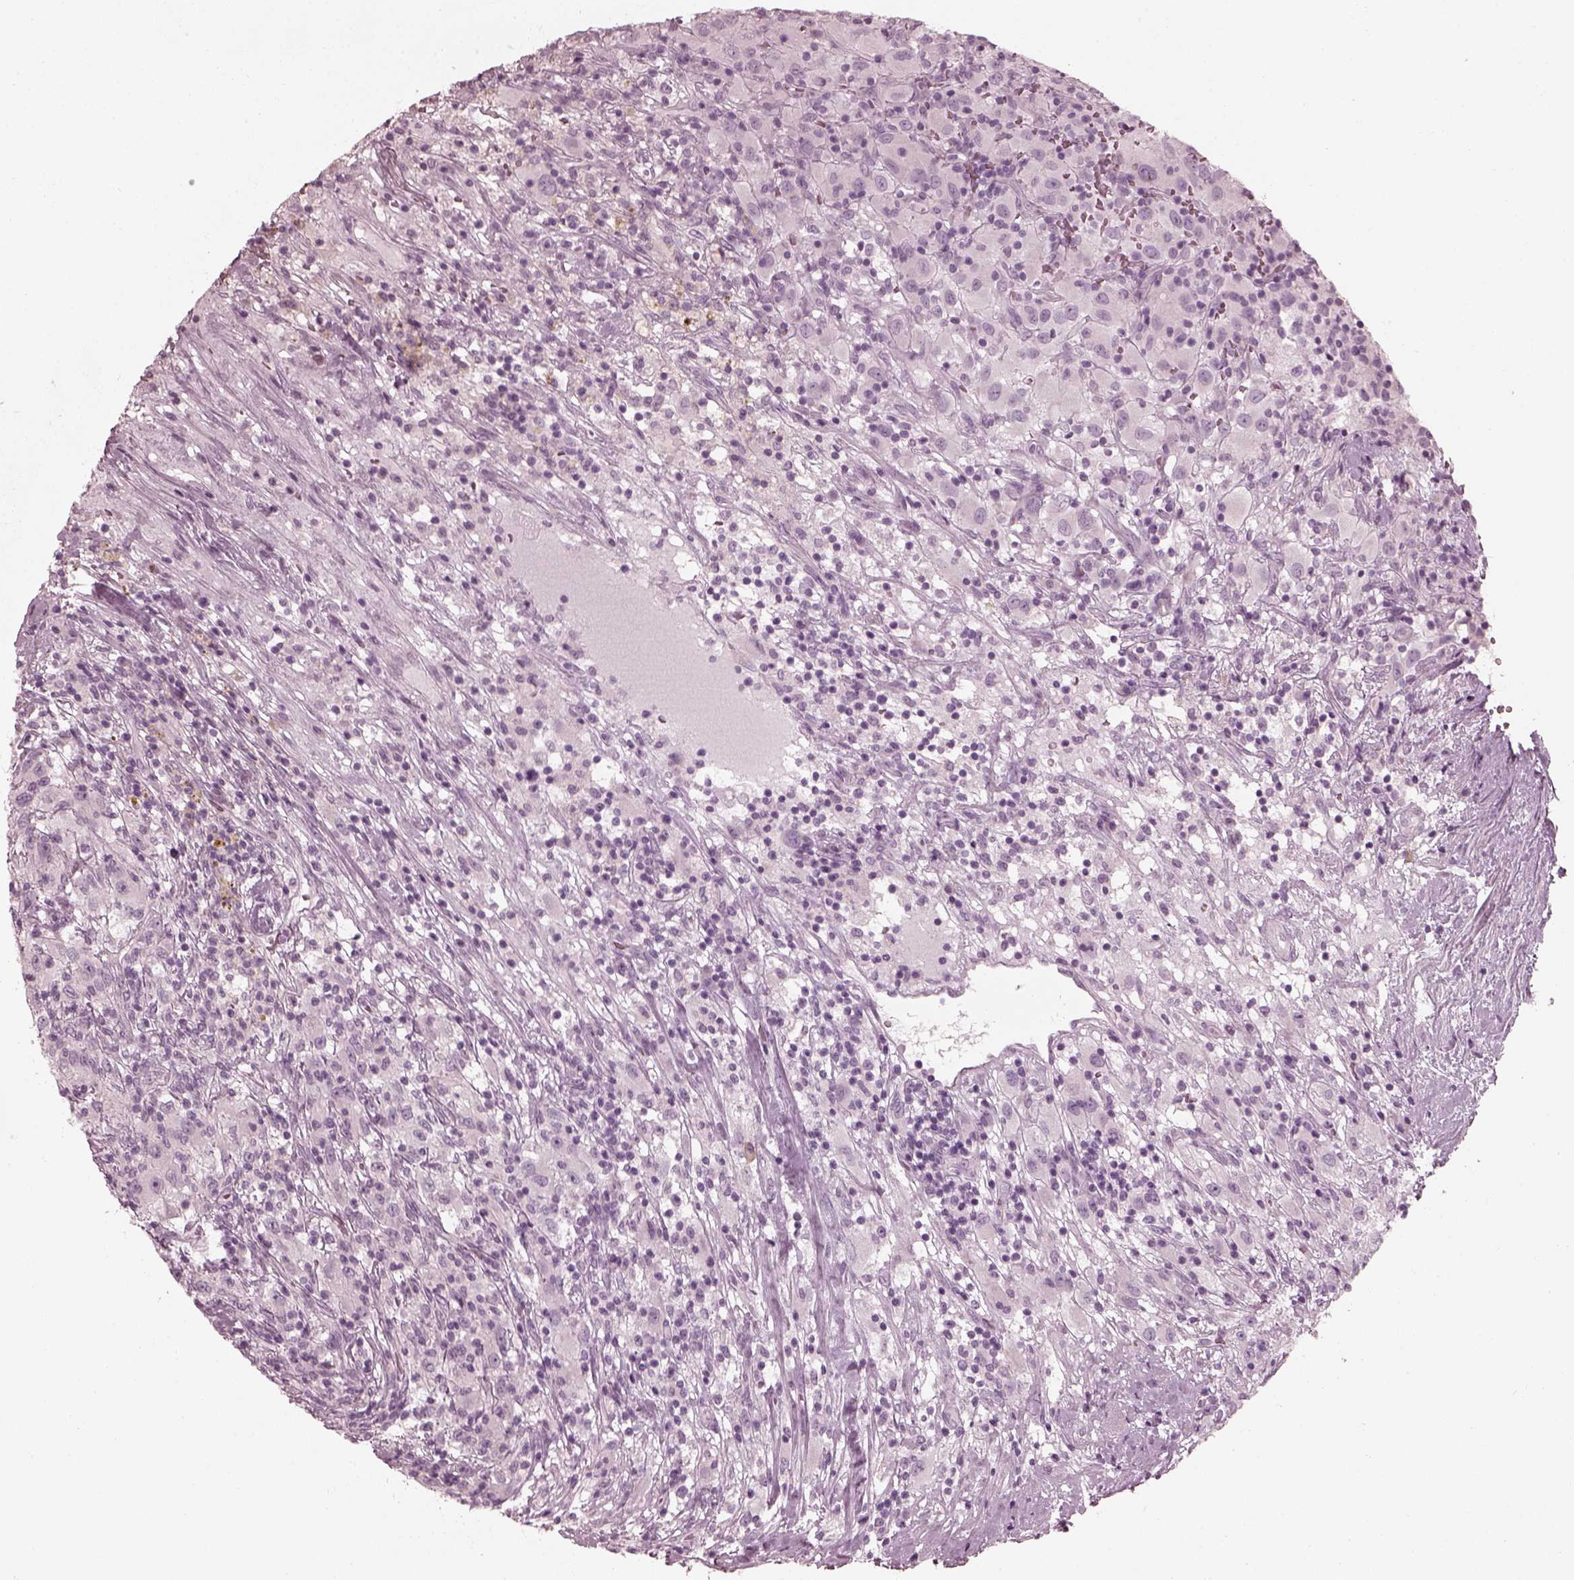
{"staining": {"intensity": "negative", "quantity": "none", "location": "none"}, "tissue": "renal cancer", "cell_type": "Tumor cells", "image_type": "cancer", "snomed": [{"axis": "morphology", "description": "Adenocarcinoma, NOS"}, {"axis": "topography", "description": "Kidney"}], "caption": "A high-resolution micrograph shows immunohistochemistry (IHC) staining of renal cancer (adenocarcinoma), which reveals no significant expression in tumor cells.", "gene": "SAXO2", "patient": {"sex": "female", "age": 67}}